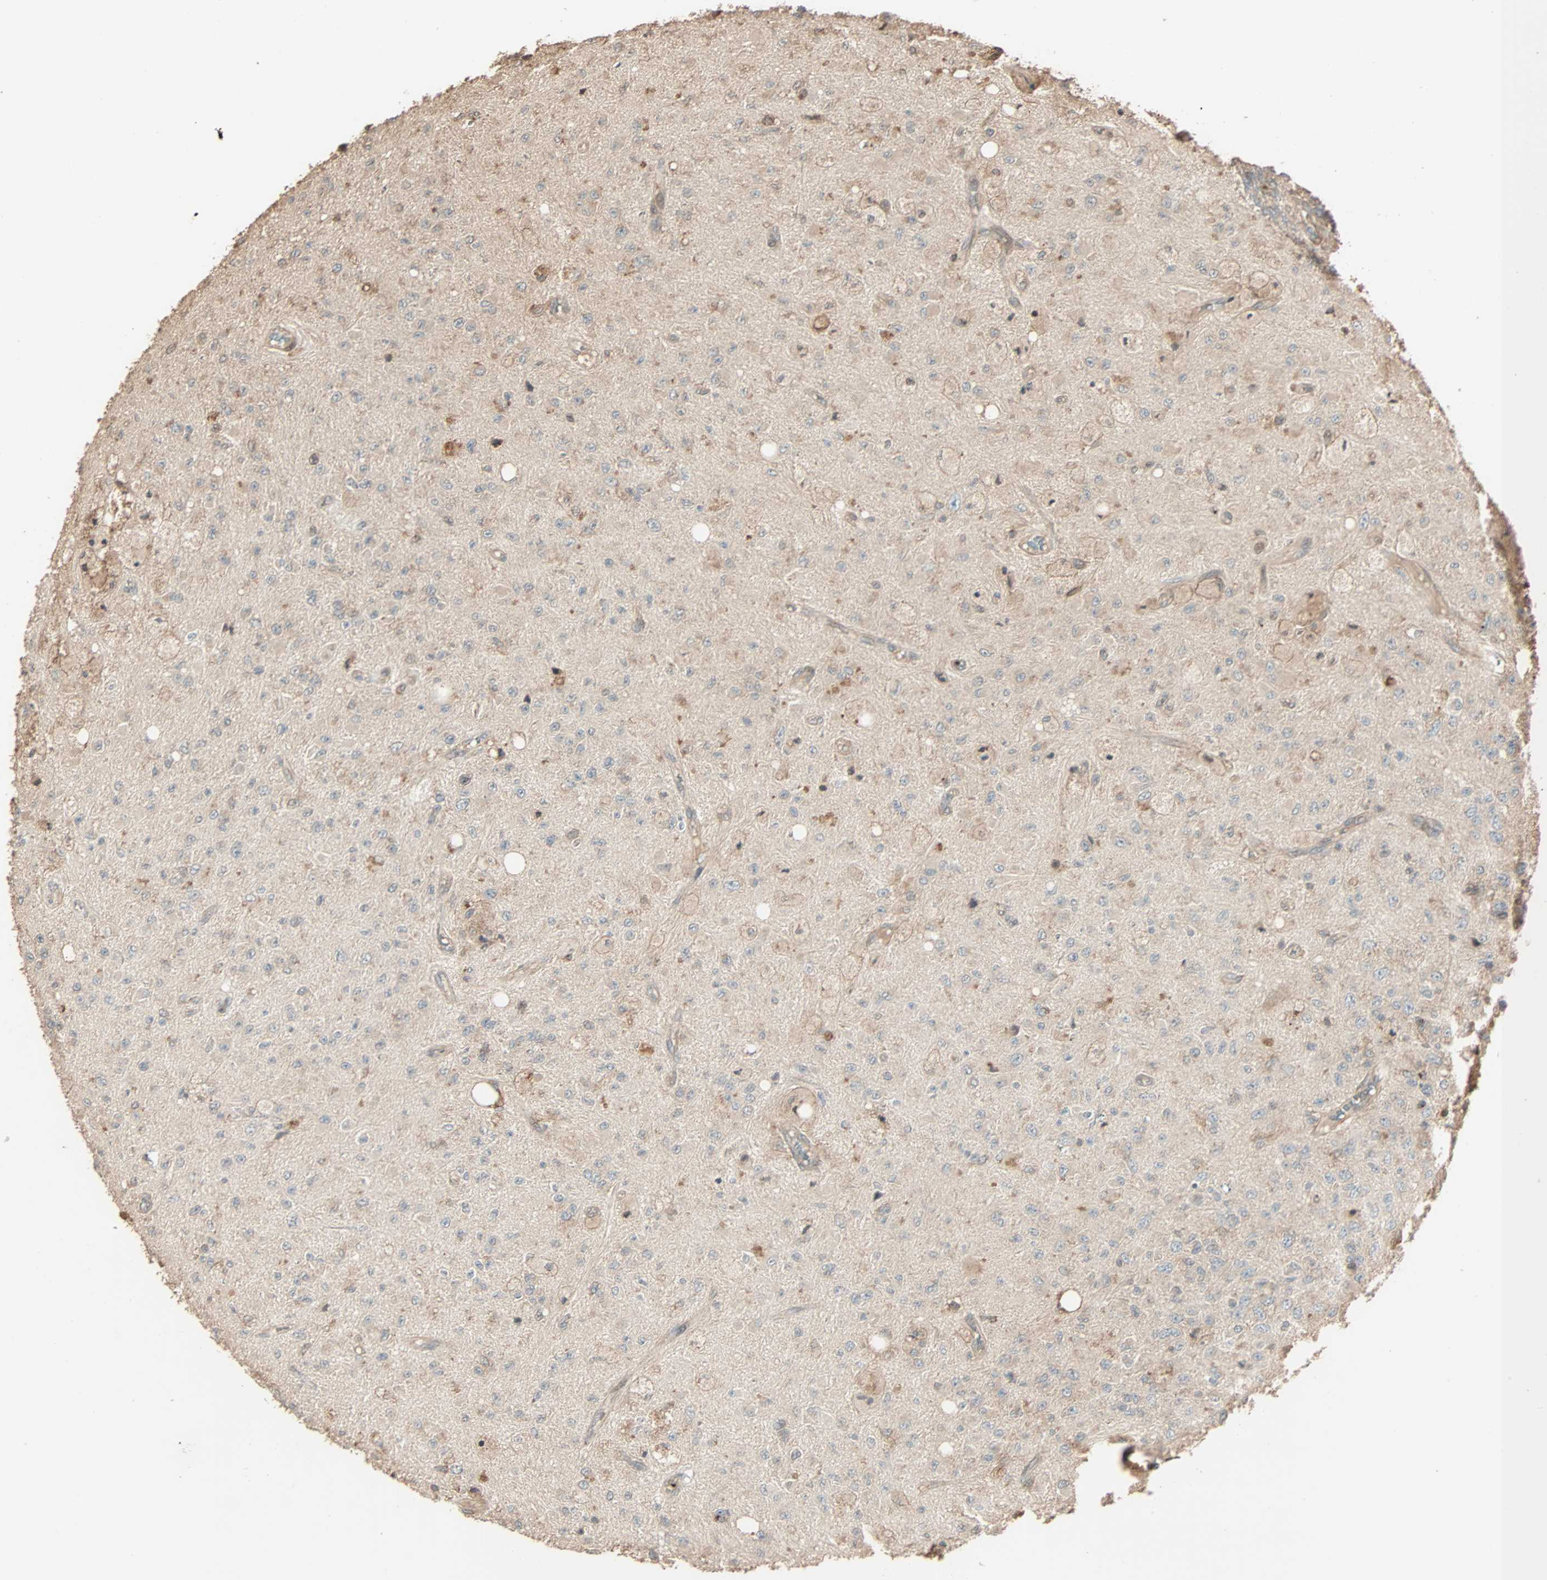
{"staining": {"intensity": "moderate", "quantity": "25%-75%", "location": "cytoplasmic/membranous"}, "tissue": "glioma", "cell_type": "Tumor cells", "image_type": "cancer", "snomed": [{"axis": "morphology", "description": "Glioma, malignant, High grade"}, {"axis": "topography", "description": "pancreas cauda"}], "caption": "About 25%-75% of tumor cells in human high-grade glioma (malignant) demonstrate moderate cytoplasmic/membranous protein staining as visualized by brown immunohistochemical staining.", "gene": "CALCRL", "patient": {"sex": "male", "age": 60}}